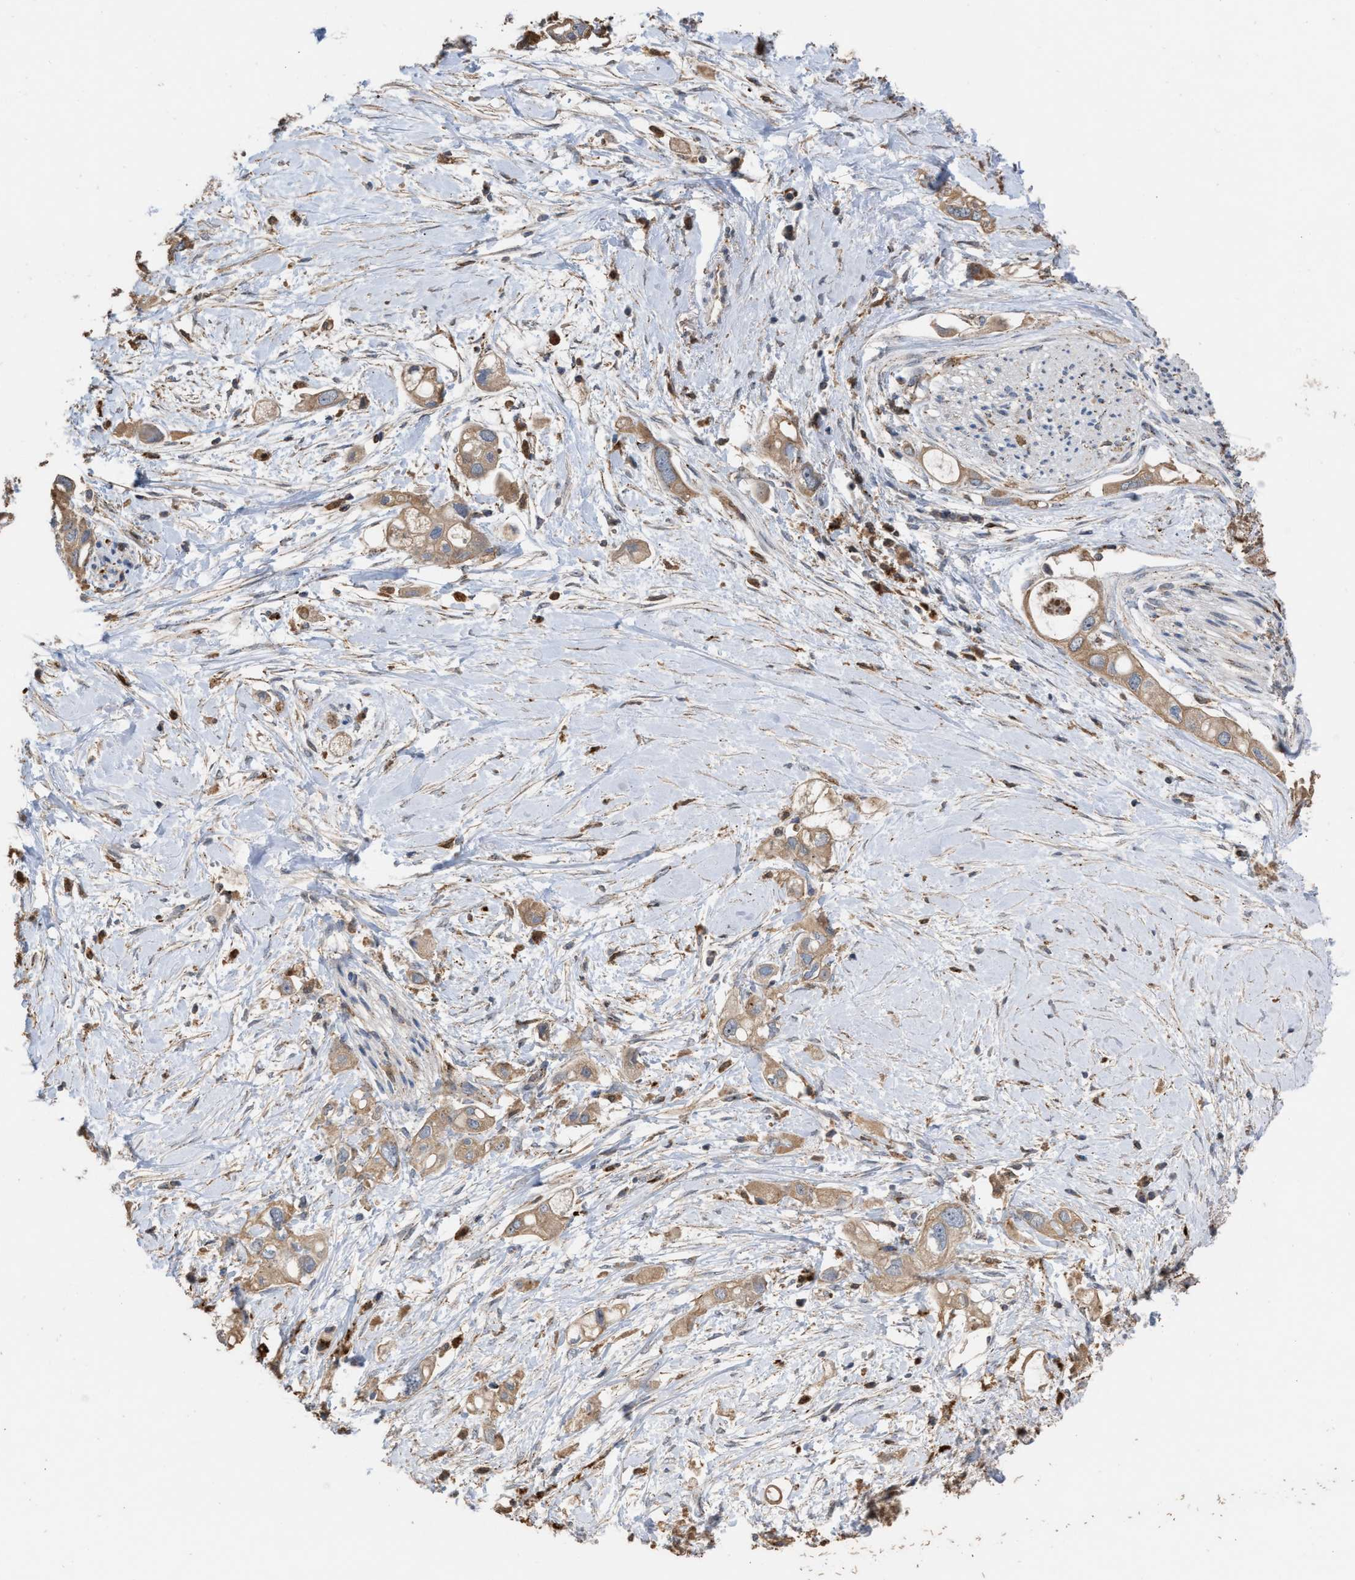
{"staining": {"intensity": "weak", "quantity": ">75%", "location": "cytoplasmic/membranous"}, "tissue": "pancreatic cancer", "cell_type": "Tumor cells", "image_type": "cancer", "snomed": [{"axis": "morphology", "description": "Adenocarcinoma, NOS"}, {"axis": "topography", "description": "Pancreas"}], "caption": "Pancreatic adenocarcinoma stained with a protein marker displays weak staining in tumor cells.", "gene": "ELMO3", "patient": {"sex": "female", "age": 56}}